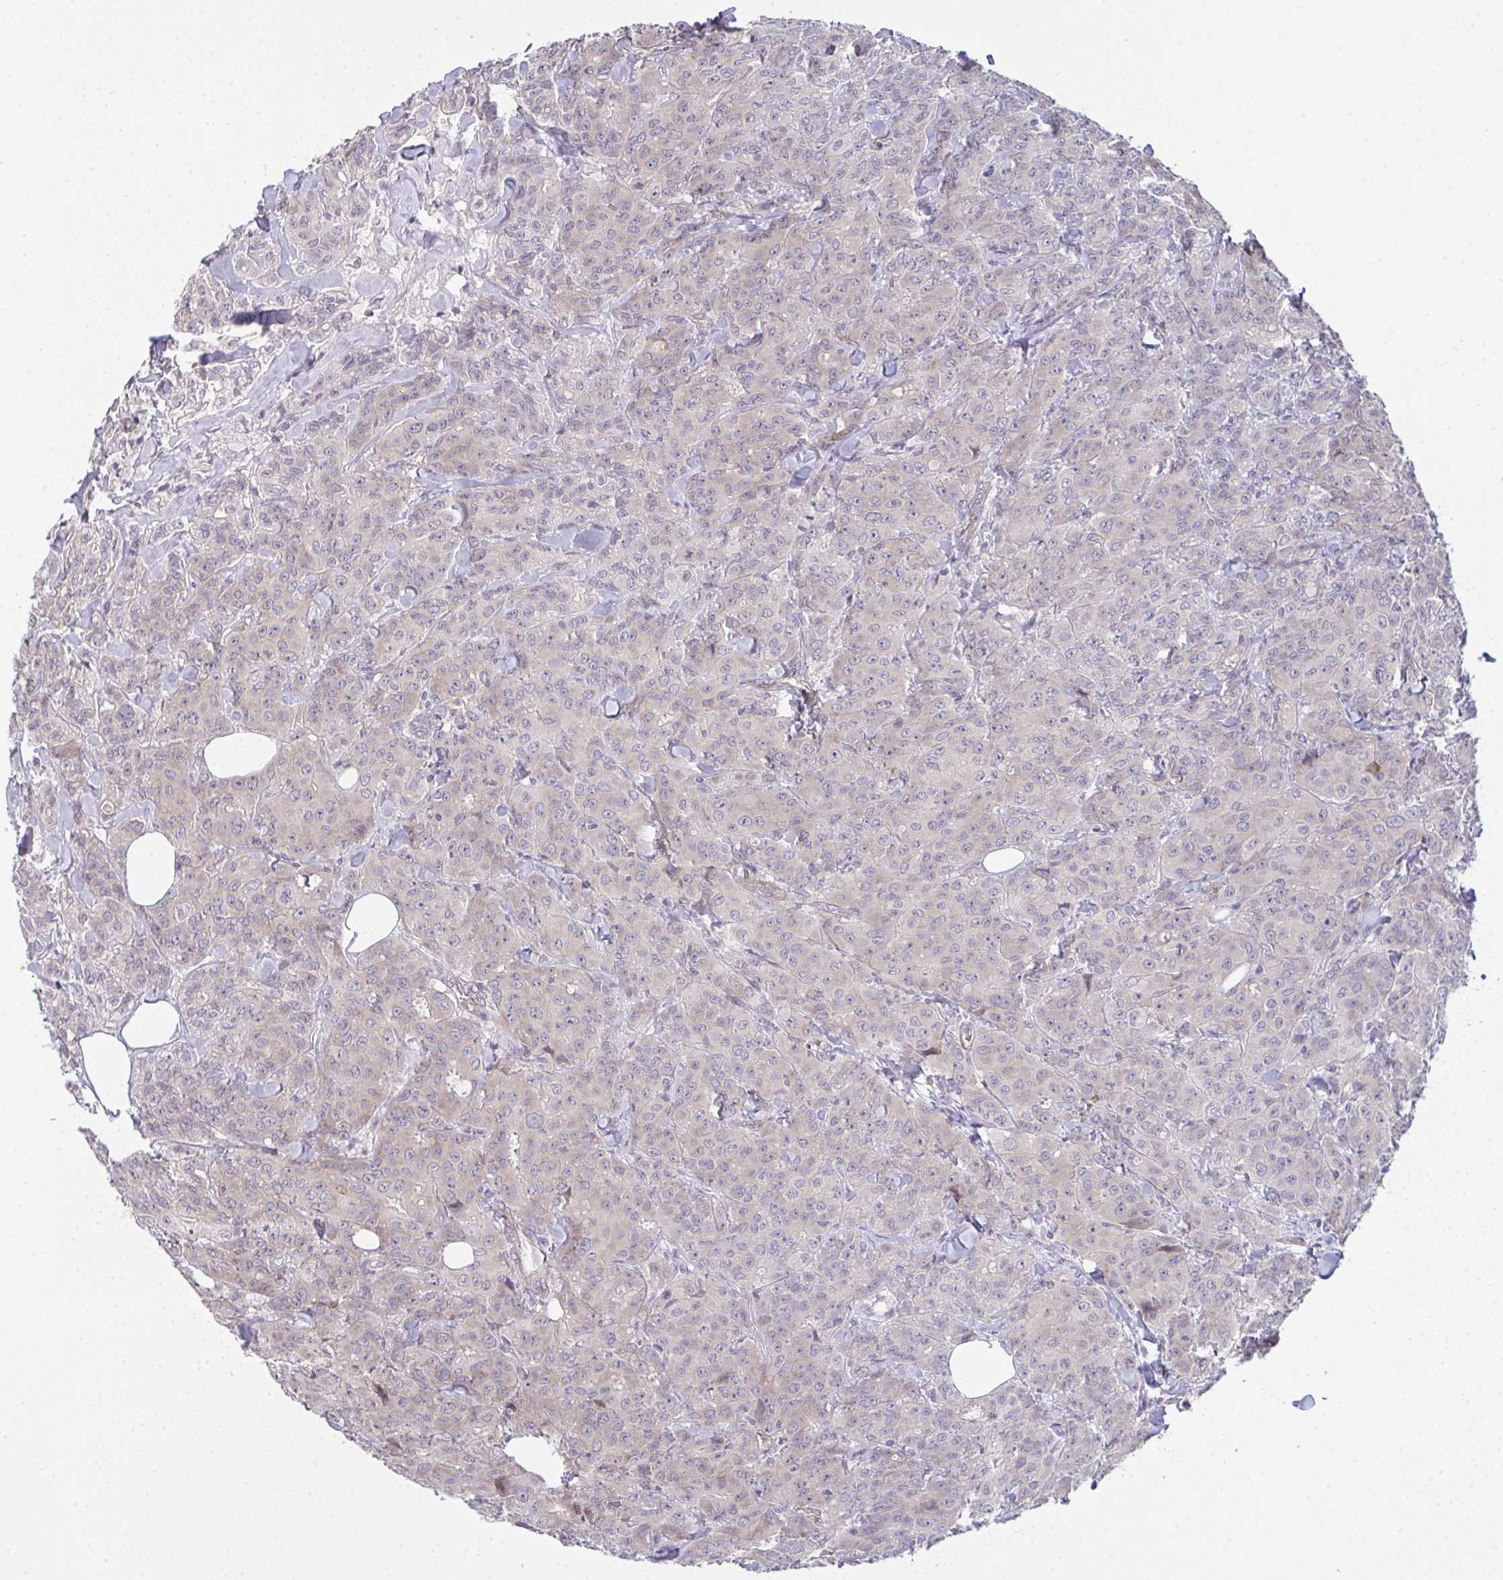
{"staining": {"intensity": "negative", "quantity": "none", "location": "none"}, "tissue": "breast cancer", "cell_type": "Tumor cells", "image_type": "cancer", "snomed": [{"axis": "morphology", "description": "Normal tissue, NOS"}, {"axis": "morphology", "description": "Duct carcinoma"}, {"axis": "topography", "description": "Breast"}], "caption": "An IHC micrograph of breast invasive ductal carcinoma is shown. There is no staining in tumor cells of breast invasive ductal carcinoma. (DAB (3,3'-diaminobenzidine) immunohistochemistry (IHC) visualized using brightfield microscopy, high magnification).", "gene": "CASP9", "patient": {"sex": "female", "age": 43}}